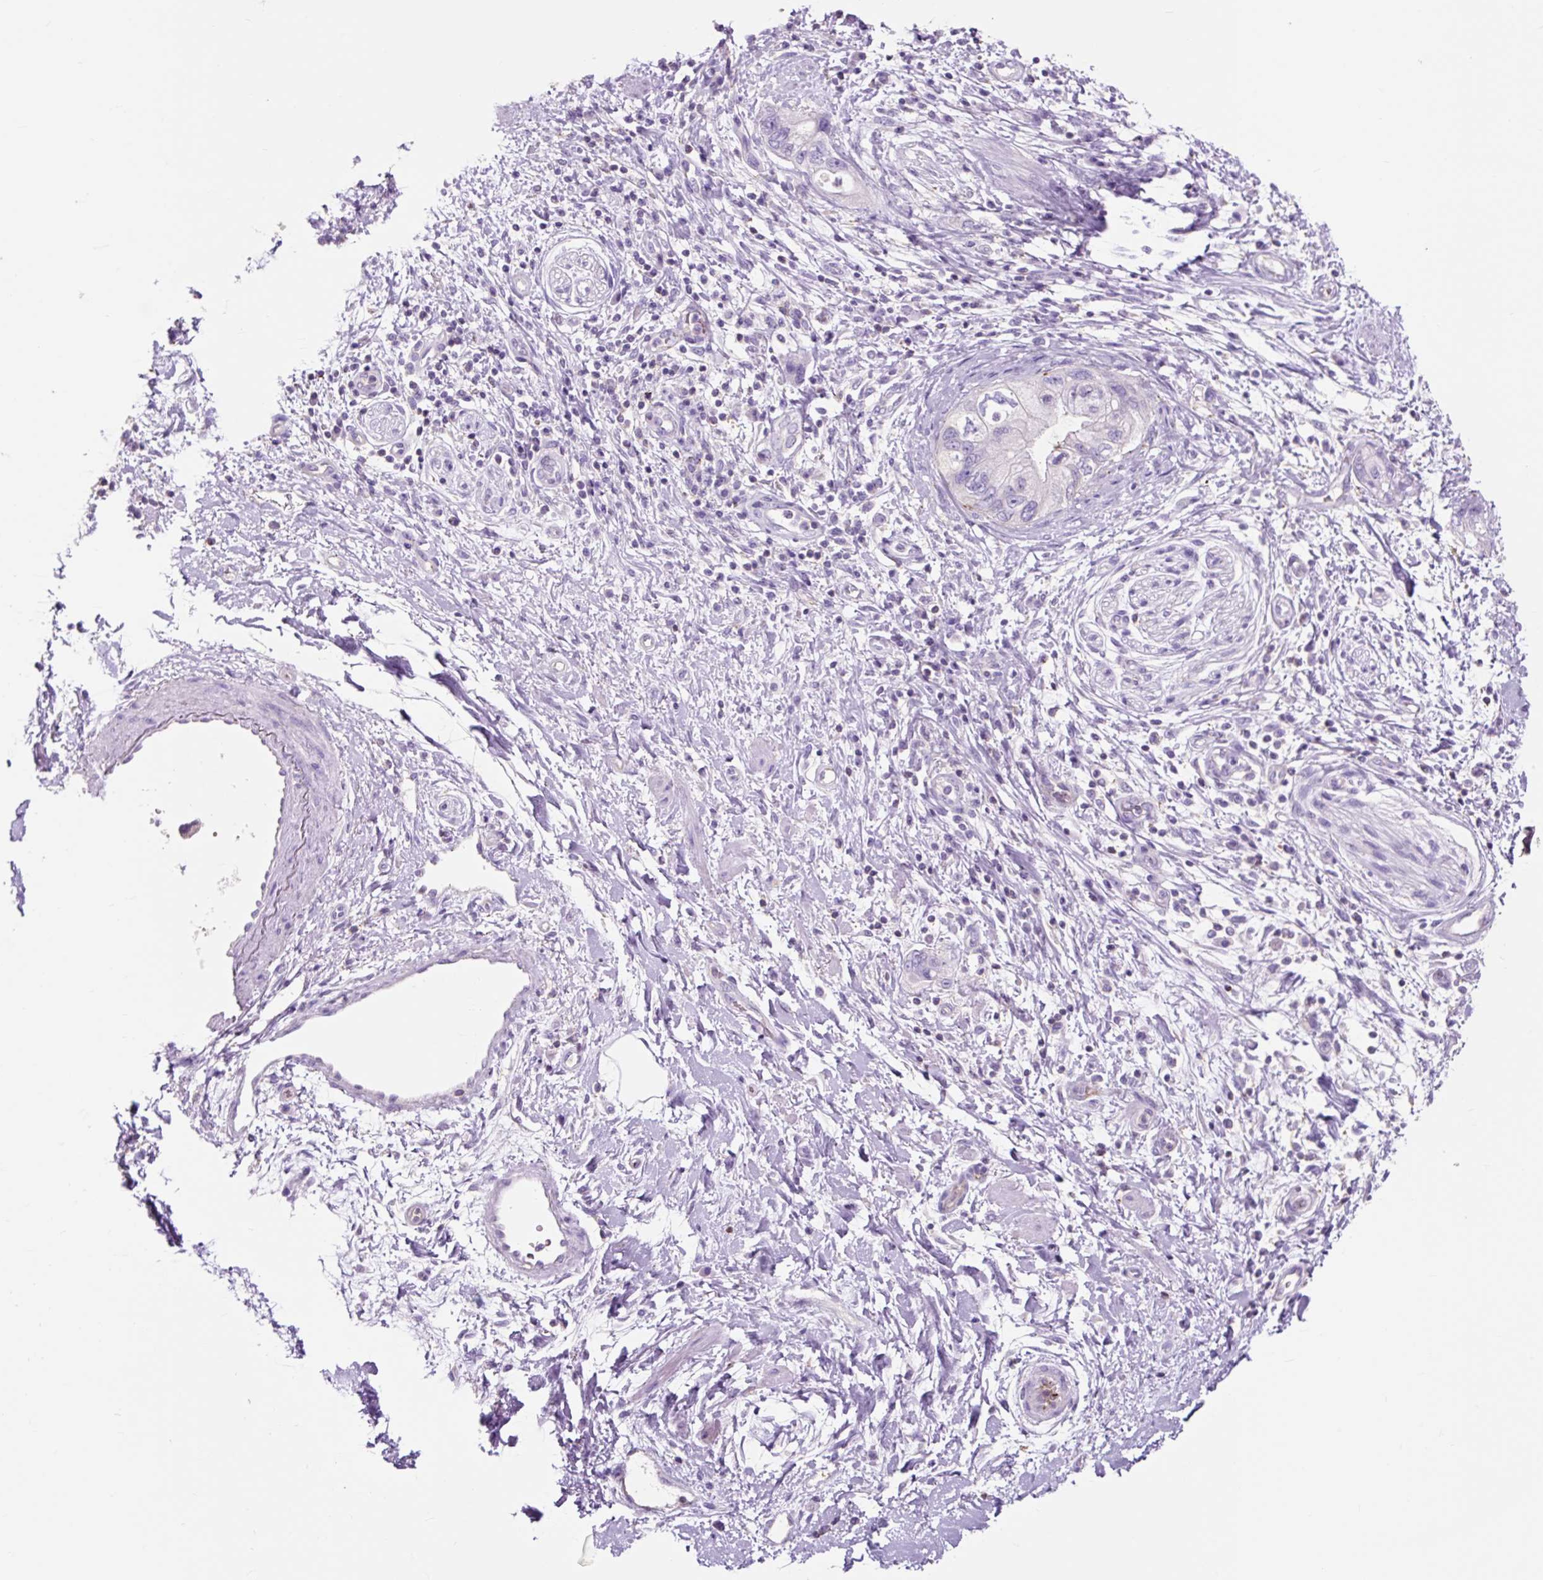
{"staining": {"intensity": "negative", "quantity": "none", "location": "none"}, "tissue": "pancreatic cancer", "cell_type": "Tumor cells", "image_type": "cancer", "snomed": [{"axis": "morphology", "description": "Adenocarcinoma, NOS"}, {"axis": "topography", "description": "Pancreas"}], "caption": "Pancreatic cancer (adenocarcinoma) was stained to show a protein in brown. There is no significant positivity in tumor cells.", "gene": "OR10A7", "patient": {"sex": "female", "age": 73}}